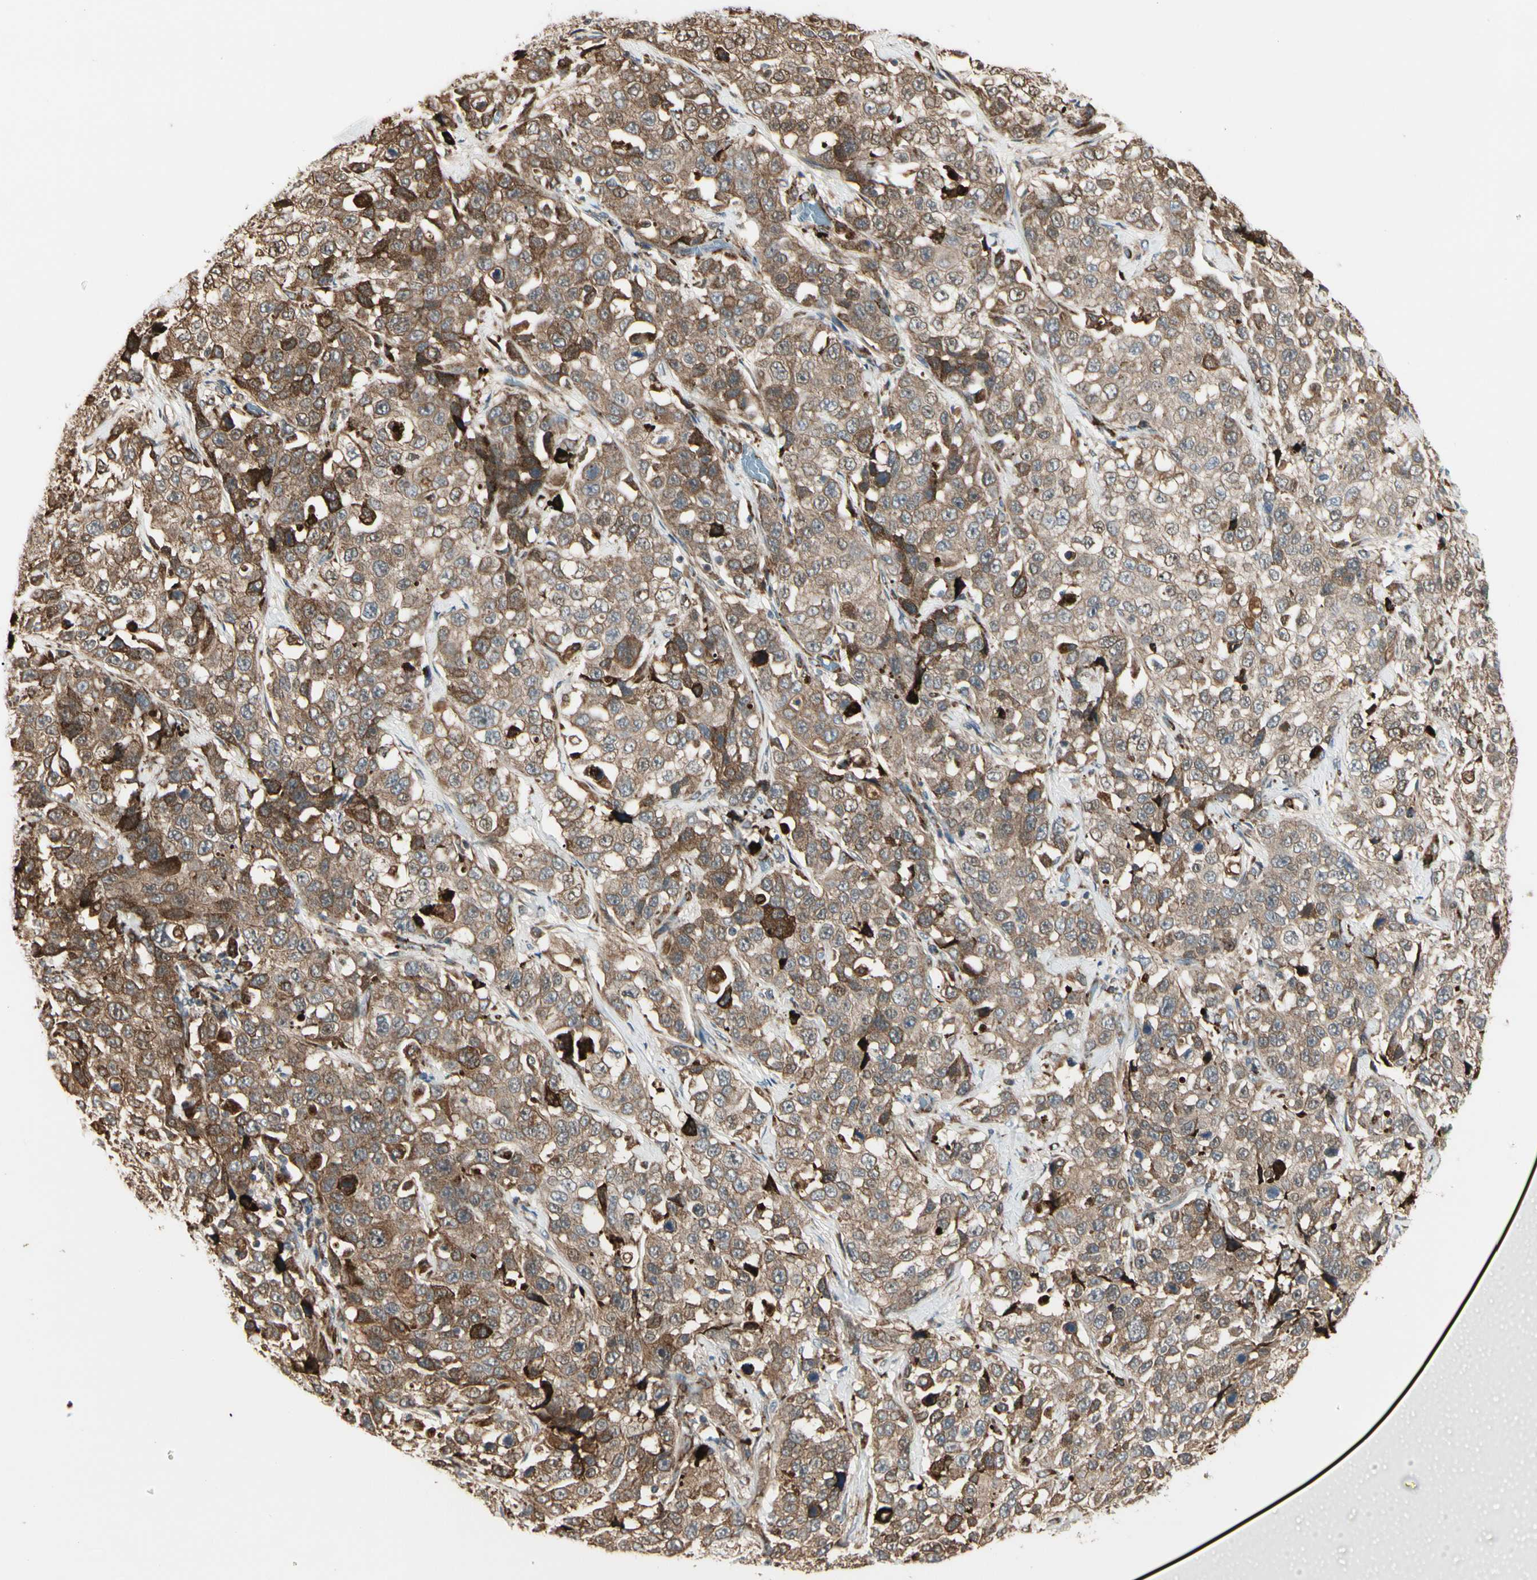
{"staining": {"intensity": "moderate", "quantity": ">75%", "location": "cytoplasmic/membranous"}, "tissue": "stomach cancer", "cell_type": "Tumor cells", "image_type": "cancer", "snomed": [{"axis": "morphology", "description": "Normal tissue, NOS"}, {"axis": "morphology", "description": "Adenocarcinoma, NOS"}, {"axis": "topography", "description": "Stomach"}], "caption": "Immunohistochemistry (IHC) photomicrograph of neoplastic tissue: stomach cancer stained using IHC displays medium levels of moderate protein expression localized specifically in the cytoplasmic/membranous of tumor cells, appearing as a cytoplasmic/membranous brown color.", "gene": "HSP90B1", "patient": {"sex": "male", "age": 48}}